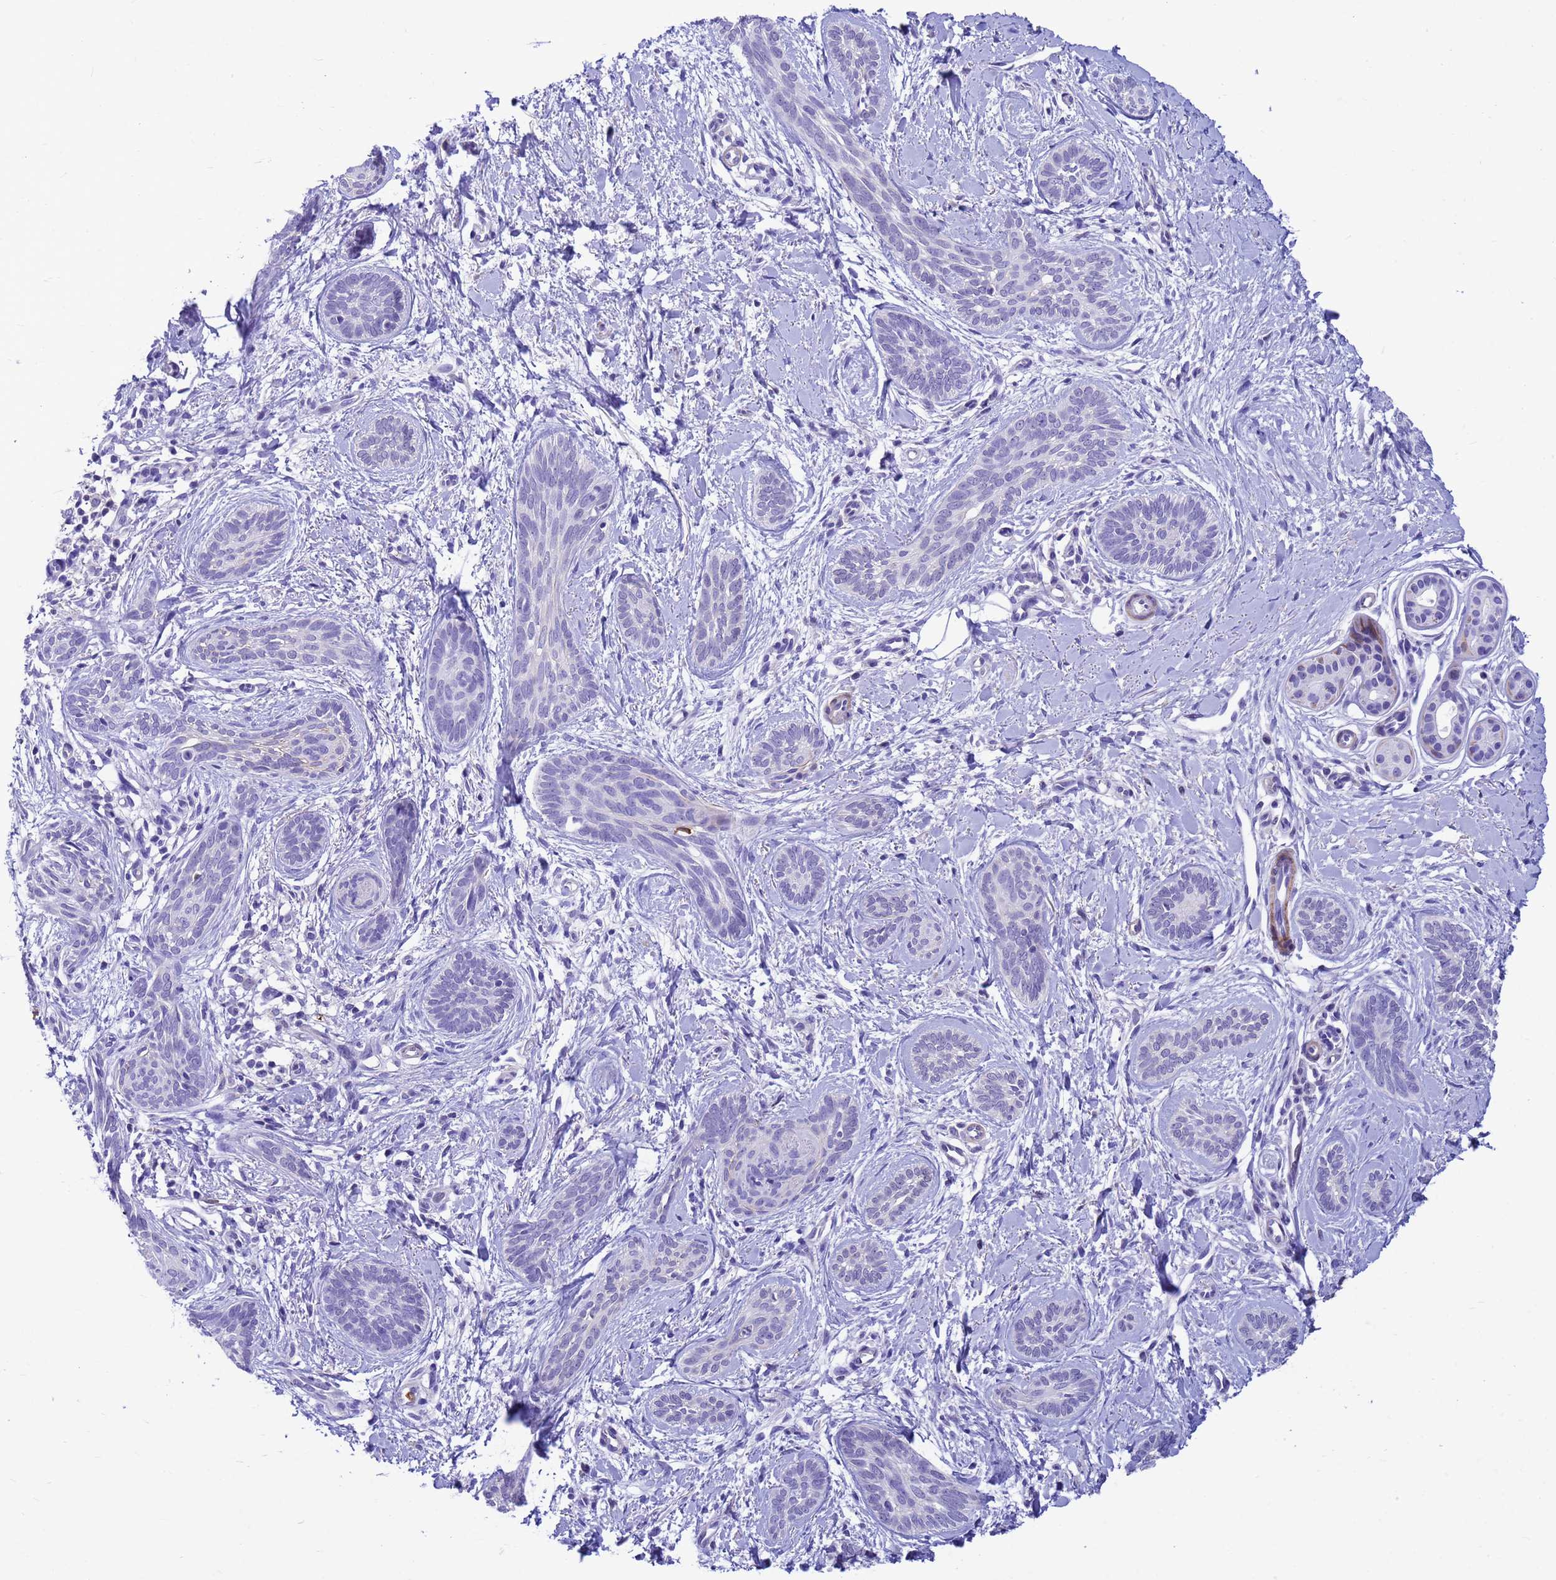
{"staining": {"intensity": "negative", "quantity": "none", "location": "none"}, "tissue": "skin cancer", "cell_type": "Tumor cells", "image_type": "cancer", "snomed": [{"axis": "morphology", "description": "Basal cell carcinoma"}, {"axis": "topography", "description": "Skin"}], "caption": "High power microscopy micrograph of an immunohistochemistry image of skin basal cell carcinoma, revealing no significant expression in tumor cells.", "gene": "ORM1", "patient": {"sex": "female", "age": 81}}